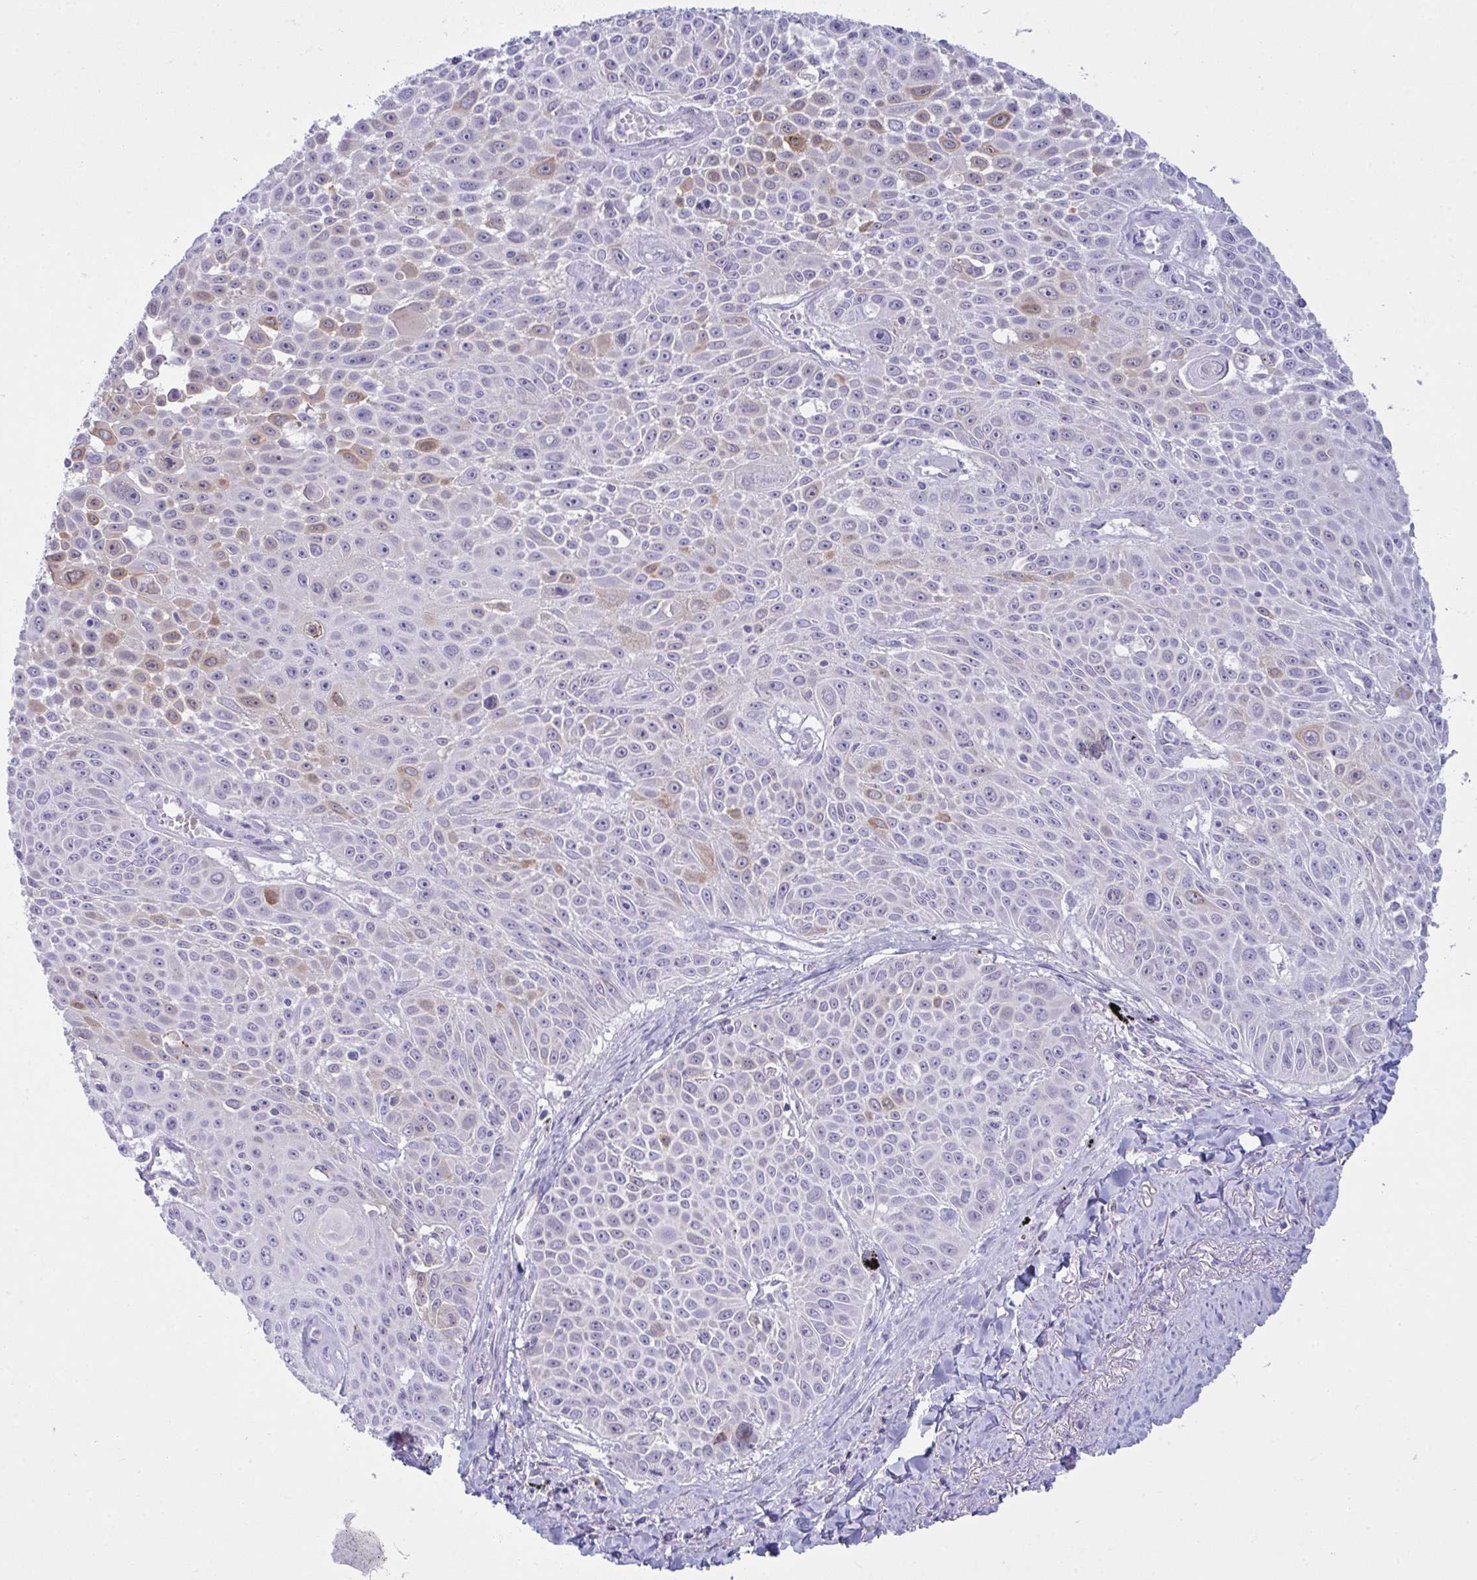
{"staining": {"intensity": "moderate", "quantity": "<25%", "location": "cytoplasmic/membranous"}, "tissue": "lung cancer", "cell_type": "Tumor cells", "image_type": "cancer", "snomed": [{"axis": "morphology", "description": "Squamous cell carcinoma, NOS"}, {"axis": "morphology", "description": "Squamous cell carcinoma, metastatic, NOS"}, {"axis": "topography", "description": "Lymph node"}, {"axis": "topography", "description": "Lung"}], "caption": "Lung cancer (squamous cell carcinoma) stained for a protein (brown) demonstrates moderate cytoplasmic/membranous positive expression in approximately <25% of tumor cells.", "gene": "RGPD5", "patient": {"sex": "female", "age": 62}}